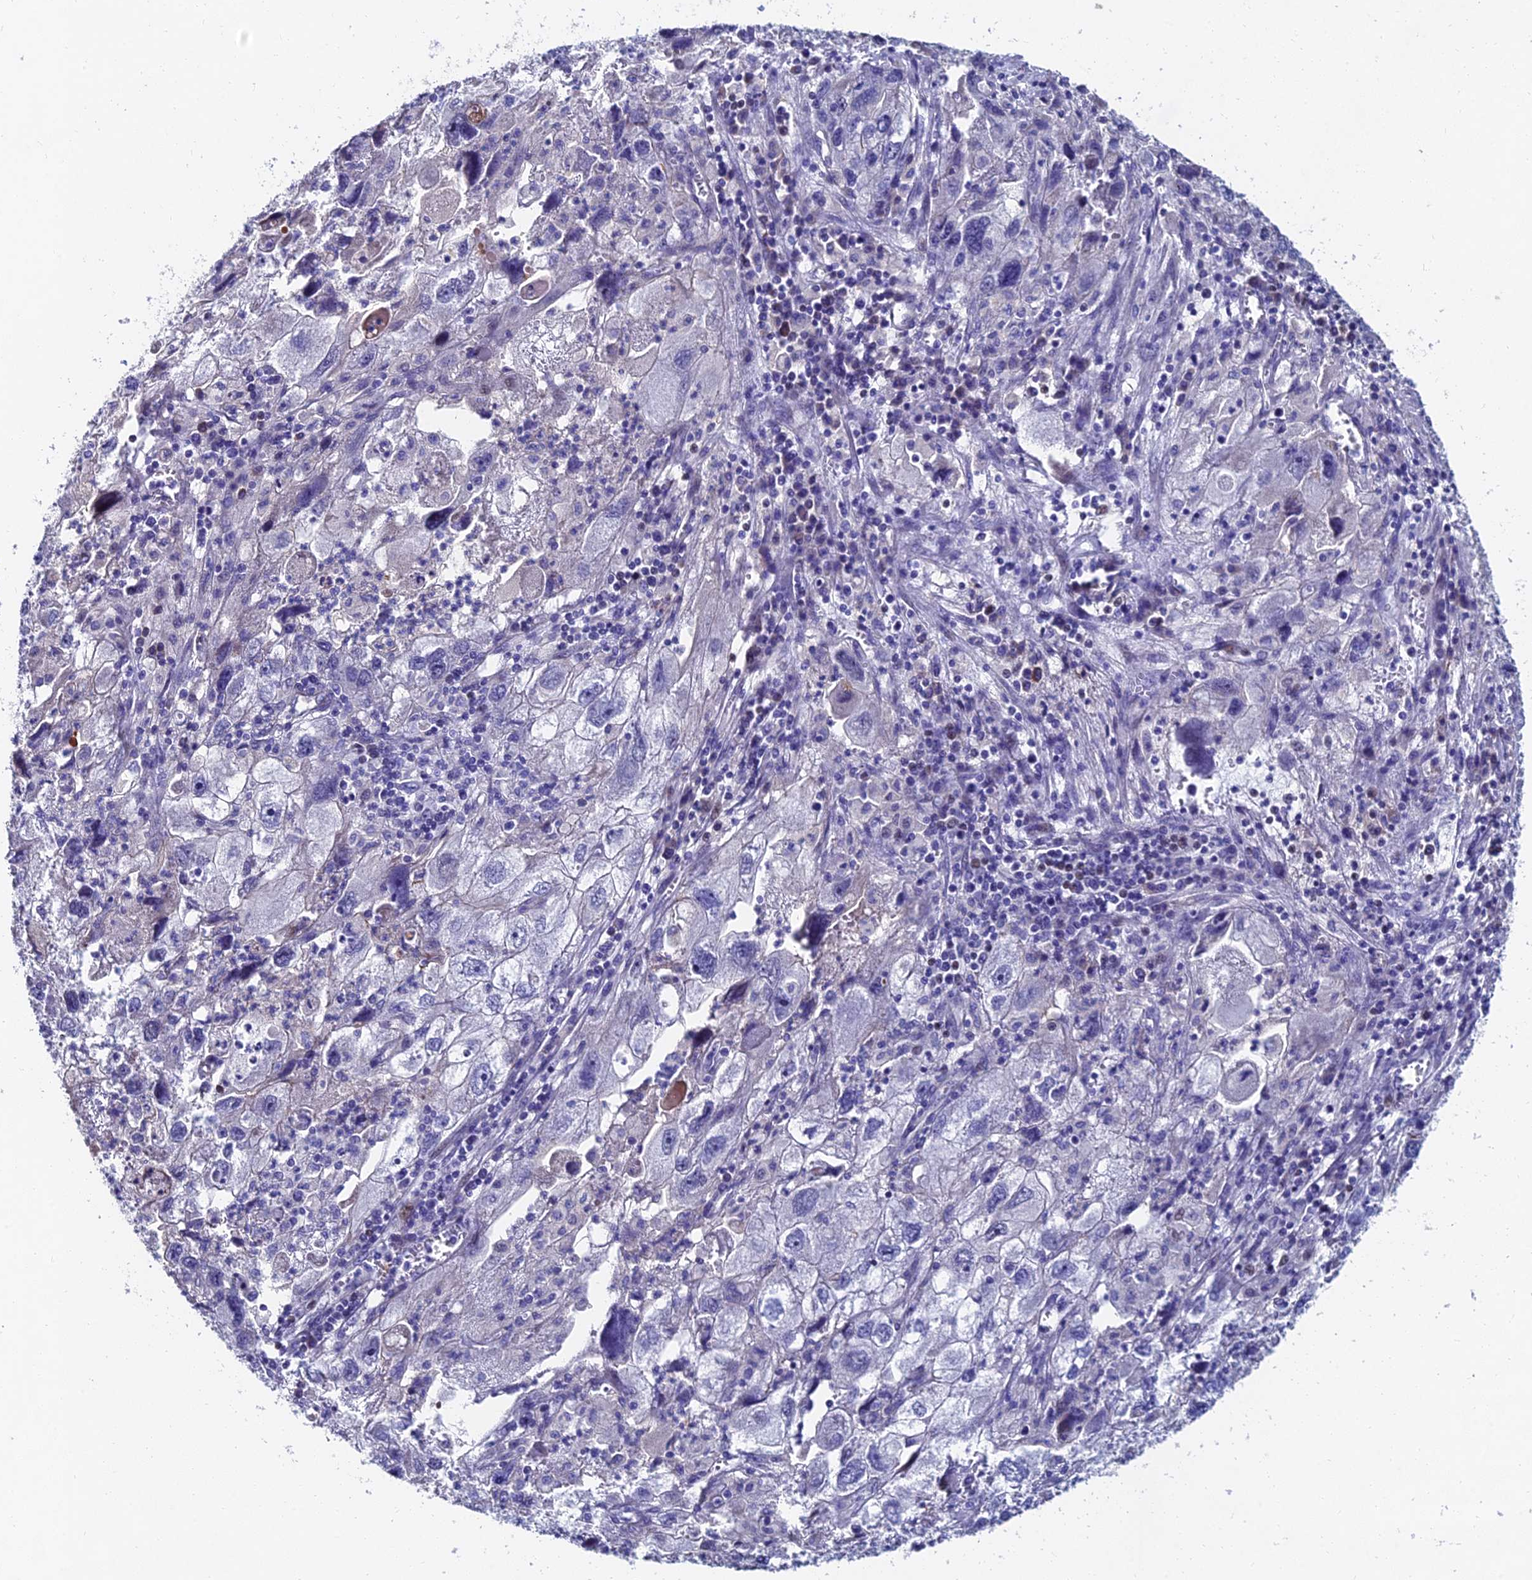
{"staining": {"intensity": "negative", "quantity": "none", "location": "none"}, "tissue": "endometrial cancer", "cell_type": "Tumor cells", "image_type": "cancer", "snomed": [{"axis": "morphology", "description": "Adenocarcinoma, NOS"}, {"axis": "topography", "description": "Endometrium"}], "caption": "Tumor cells are negative for protein expression in human endometrial cancer.", "gene": "TRIM24", "patient": {"sex": "female", "age": 49}}